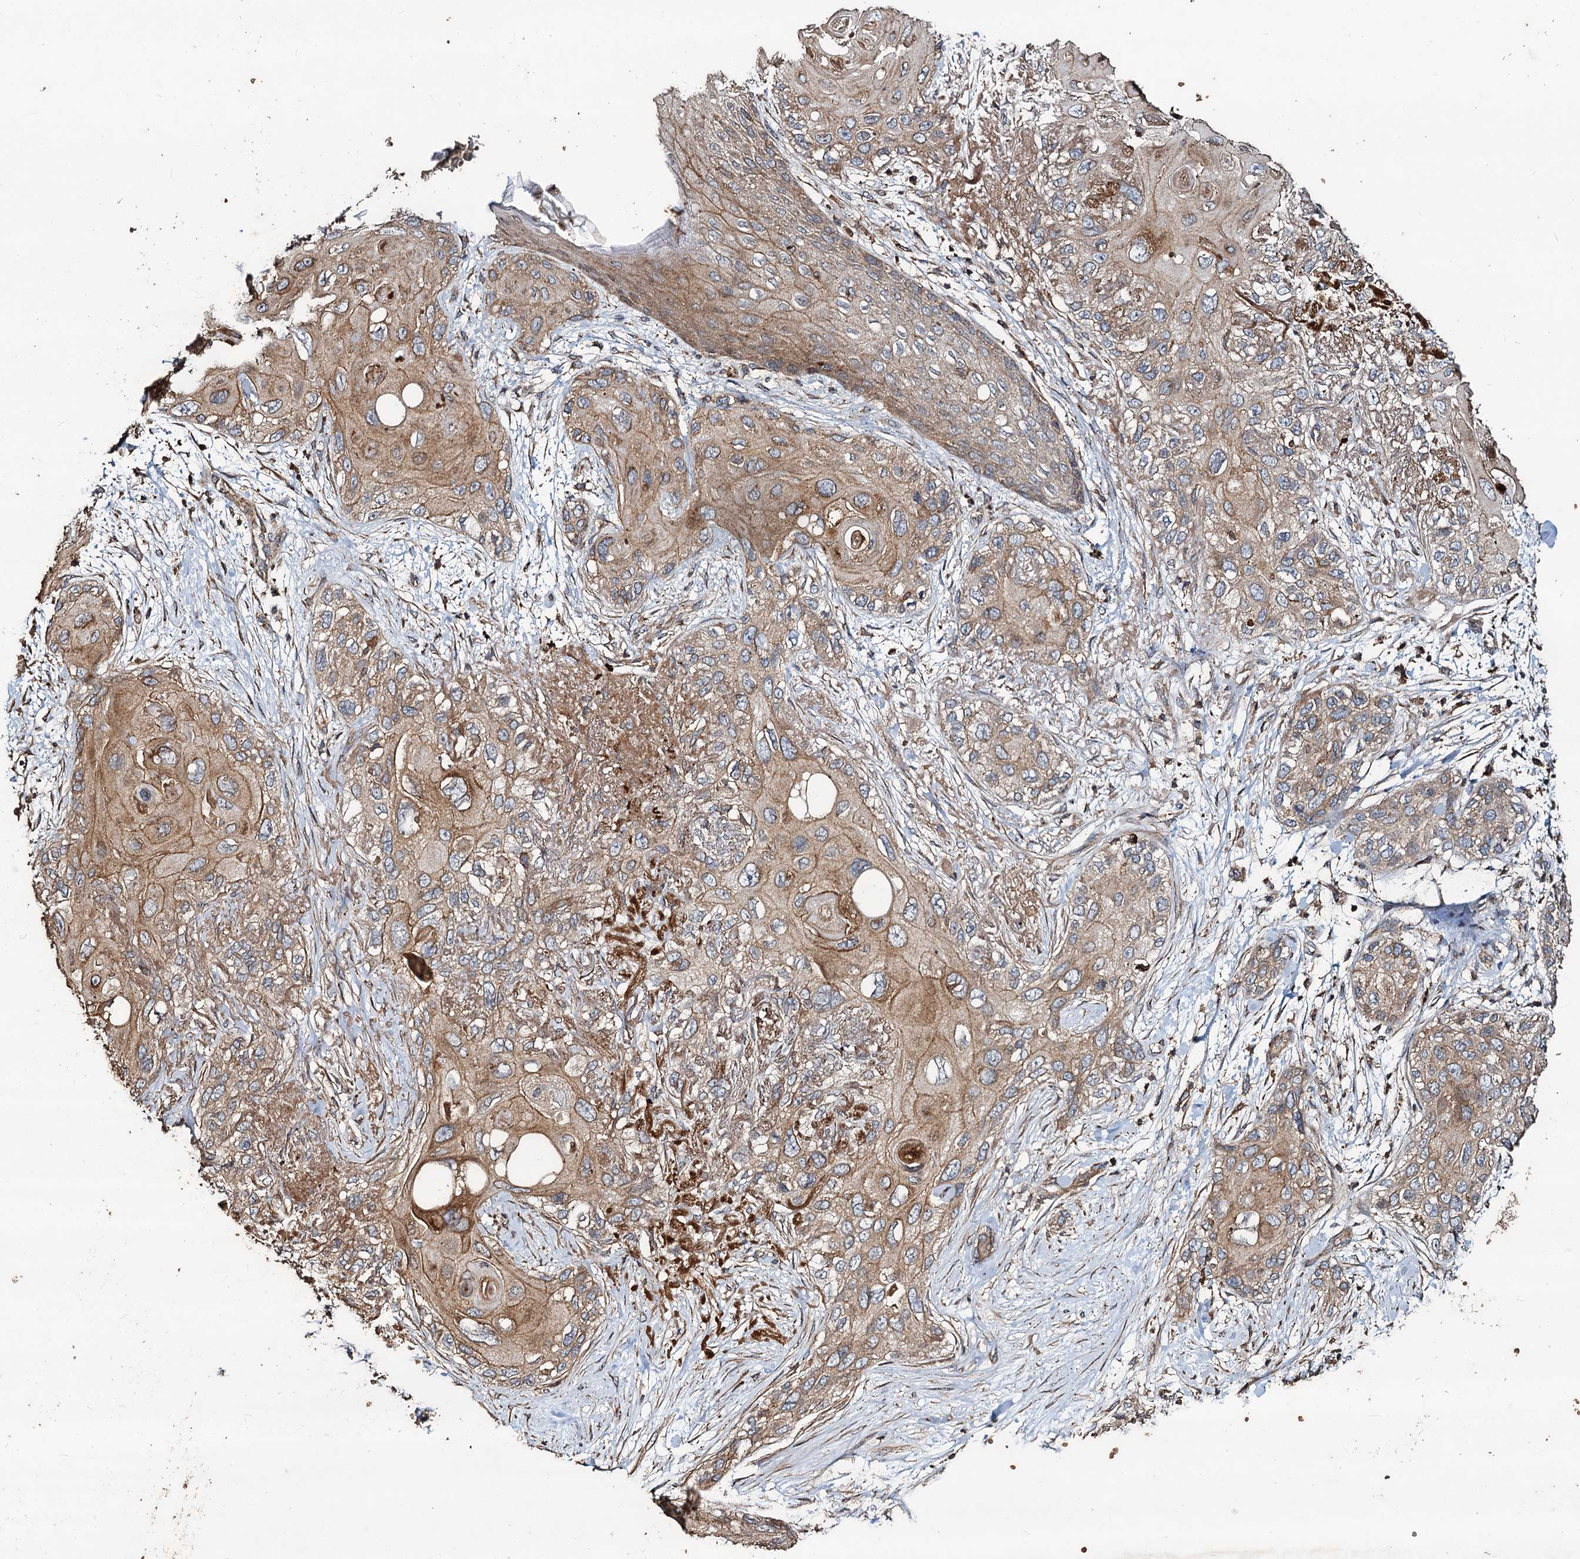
{"staining": {"intensity": "weak", "quantity": ">75%", "location": "cytoplasmic/membranous"}, "tissue": "skin cancer", "cell_type": "Tumor cells", "image_type": "cancer", "snomed": [{"axis": "morphology", "description": "Normal tissue, NOS"}, {"axis": "morphology", "description": "Squamous cell carcinoma, NOS"}, {"axis": "topography", "description": "Skin"}], "caption": "IHC image of neoplastic tissue: human skin cancer stained using immunohistochemistry (IHC) displays low levels of weak protein expression localized specifically in the cytoplasmic/membranous of tumor cells, appearing as a cytoplasmic/membranous brown color.", "gene": "NOTCH2NLA", "patient": {"sex": "male", "age": 72}}